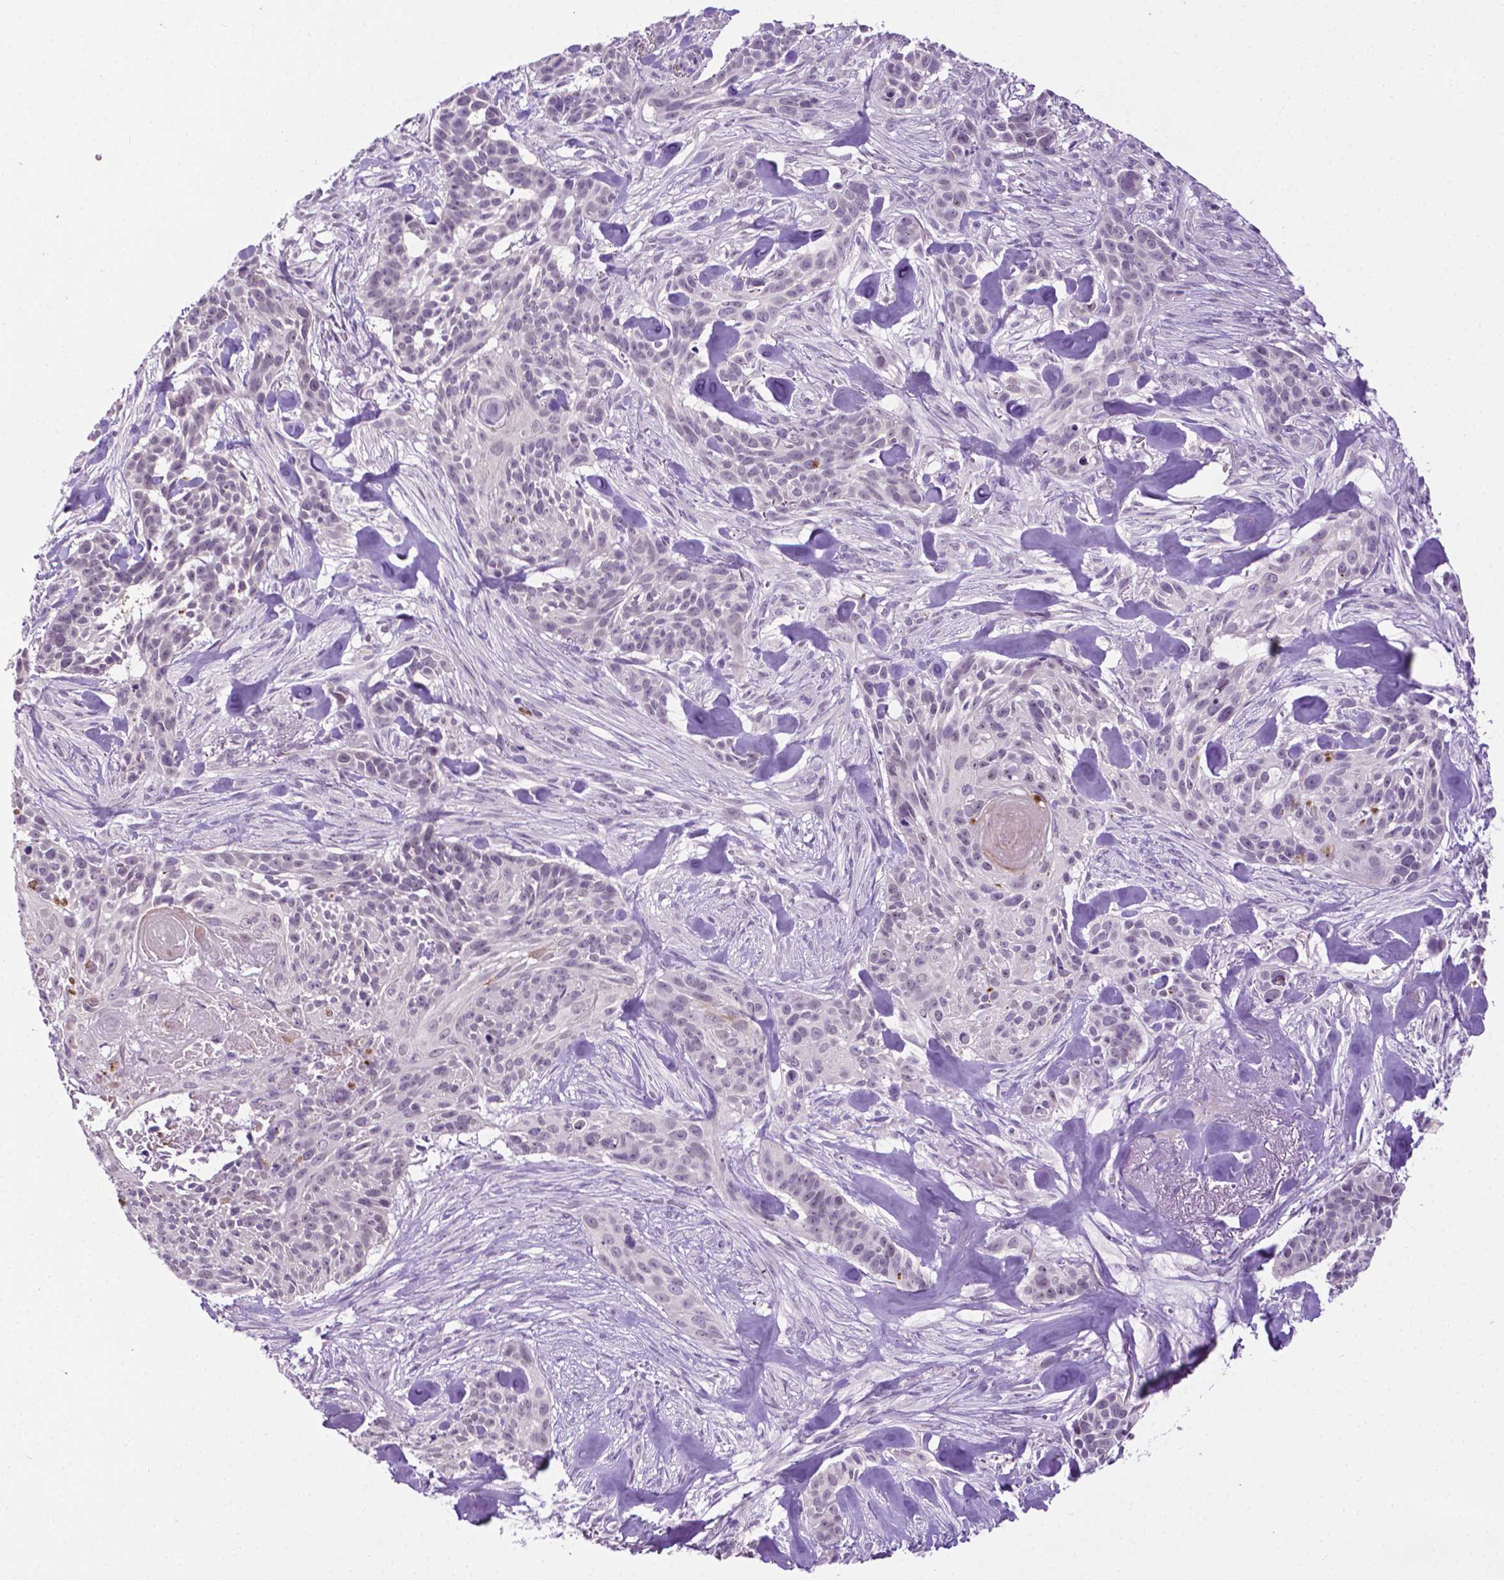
{"staining": {"intensity": "negative", "quantity": "none", "location": "none"}, "tissue": "skin cancer", "cell_type": "Tumor cells", "image_type": "cancer", "snomed": [{"axis": "morphology", "description": "Basal cell carcinoma"}, {"axis": "topography", "description": "Skin"}], "caption": "A micrograph of human skin cancer is negative for staining in tumor cells.", "gene": "MMP27", "patient": {"sex": "male", "age": 87}}